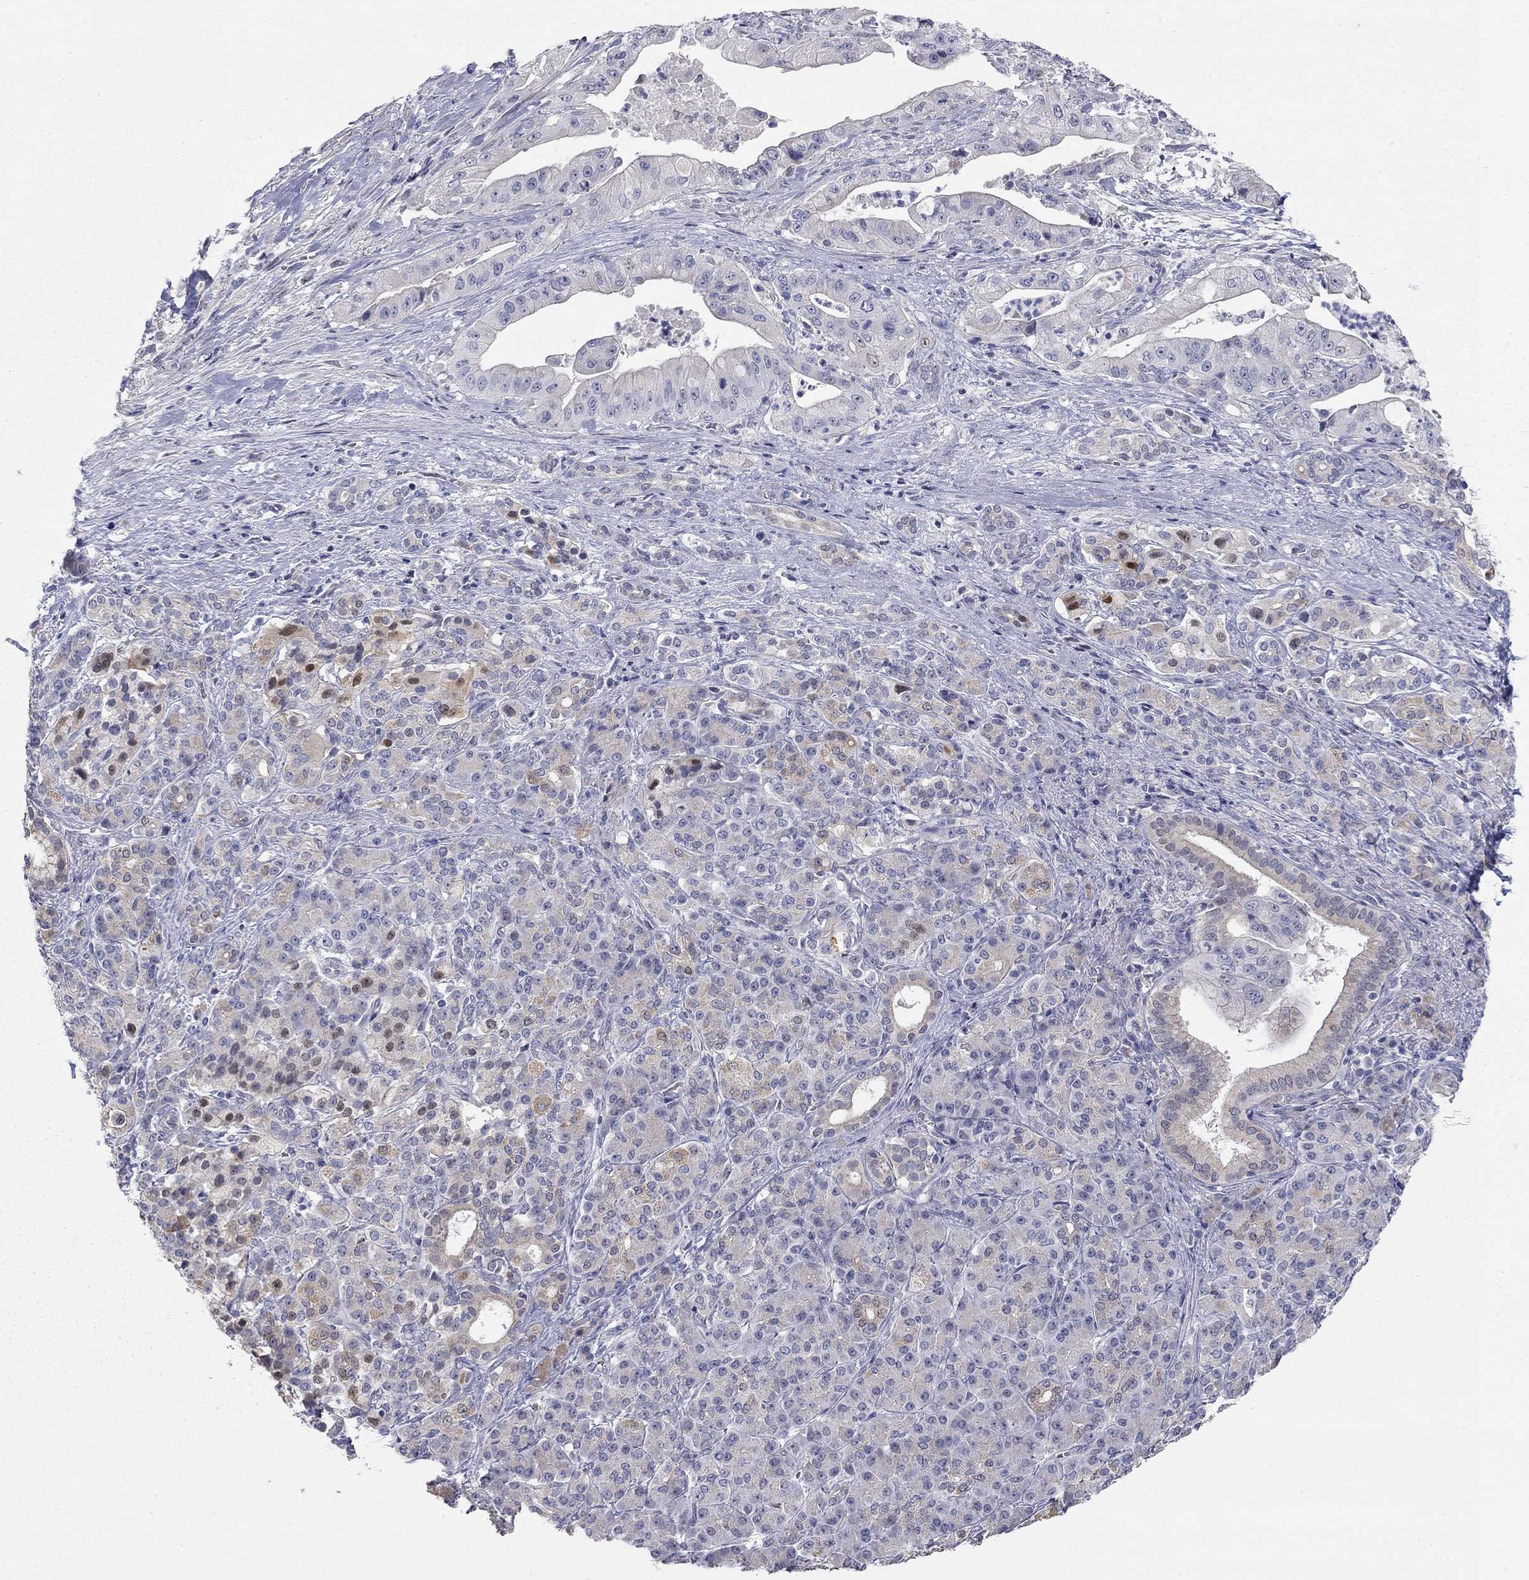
{"staining": {"intensity": "negative", "quantity": "none", "location": "none"}, "tissue": "pancreatic cancer", "cell_type": "Tumor cells", "image_type": "cancer", "snomed": [{"axis": "morphology", "description": "Normal tissue, NOS"}, {"axis": "morphology", "description": "Inflammation, NOS"}, {"axis": "morphology", "description": "Adenocarcinoma, NOS"}, {"axis": "topography", "description": "Pancreas"}], "caption": "A photomicrograph of human adenocarcinoma (pancreatic) is negative for staining in tumor cells. The staining was performed using DAB (3,3'-diaminobenzidine) to visualize the protein expression in brown, while the nuclei were stained in blue with hematoxylin (Magnification: 20x).", "gene": "PAPSS2", "patient": {"sex": "male", "age": 57}}